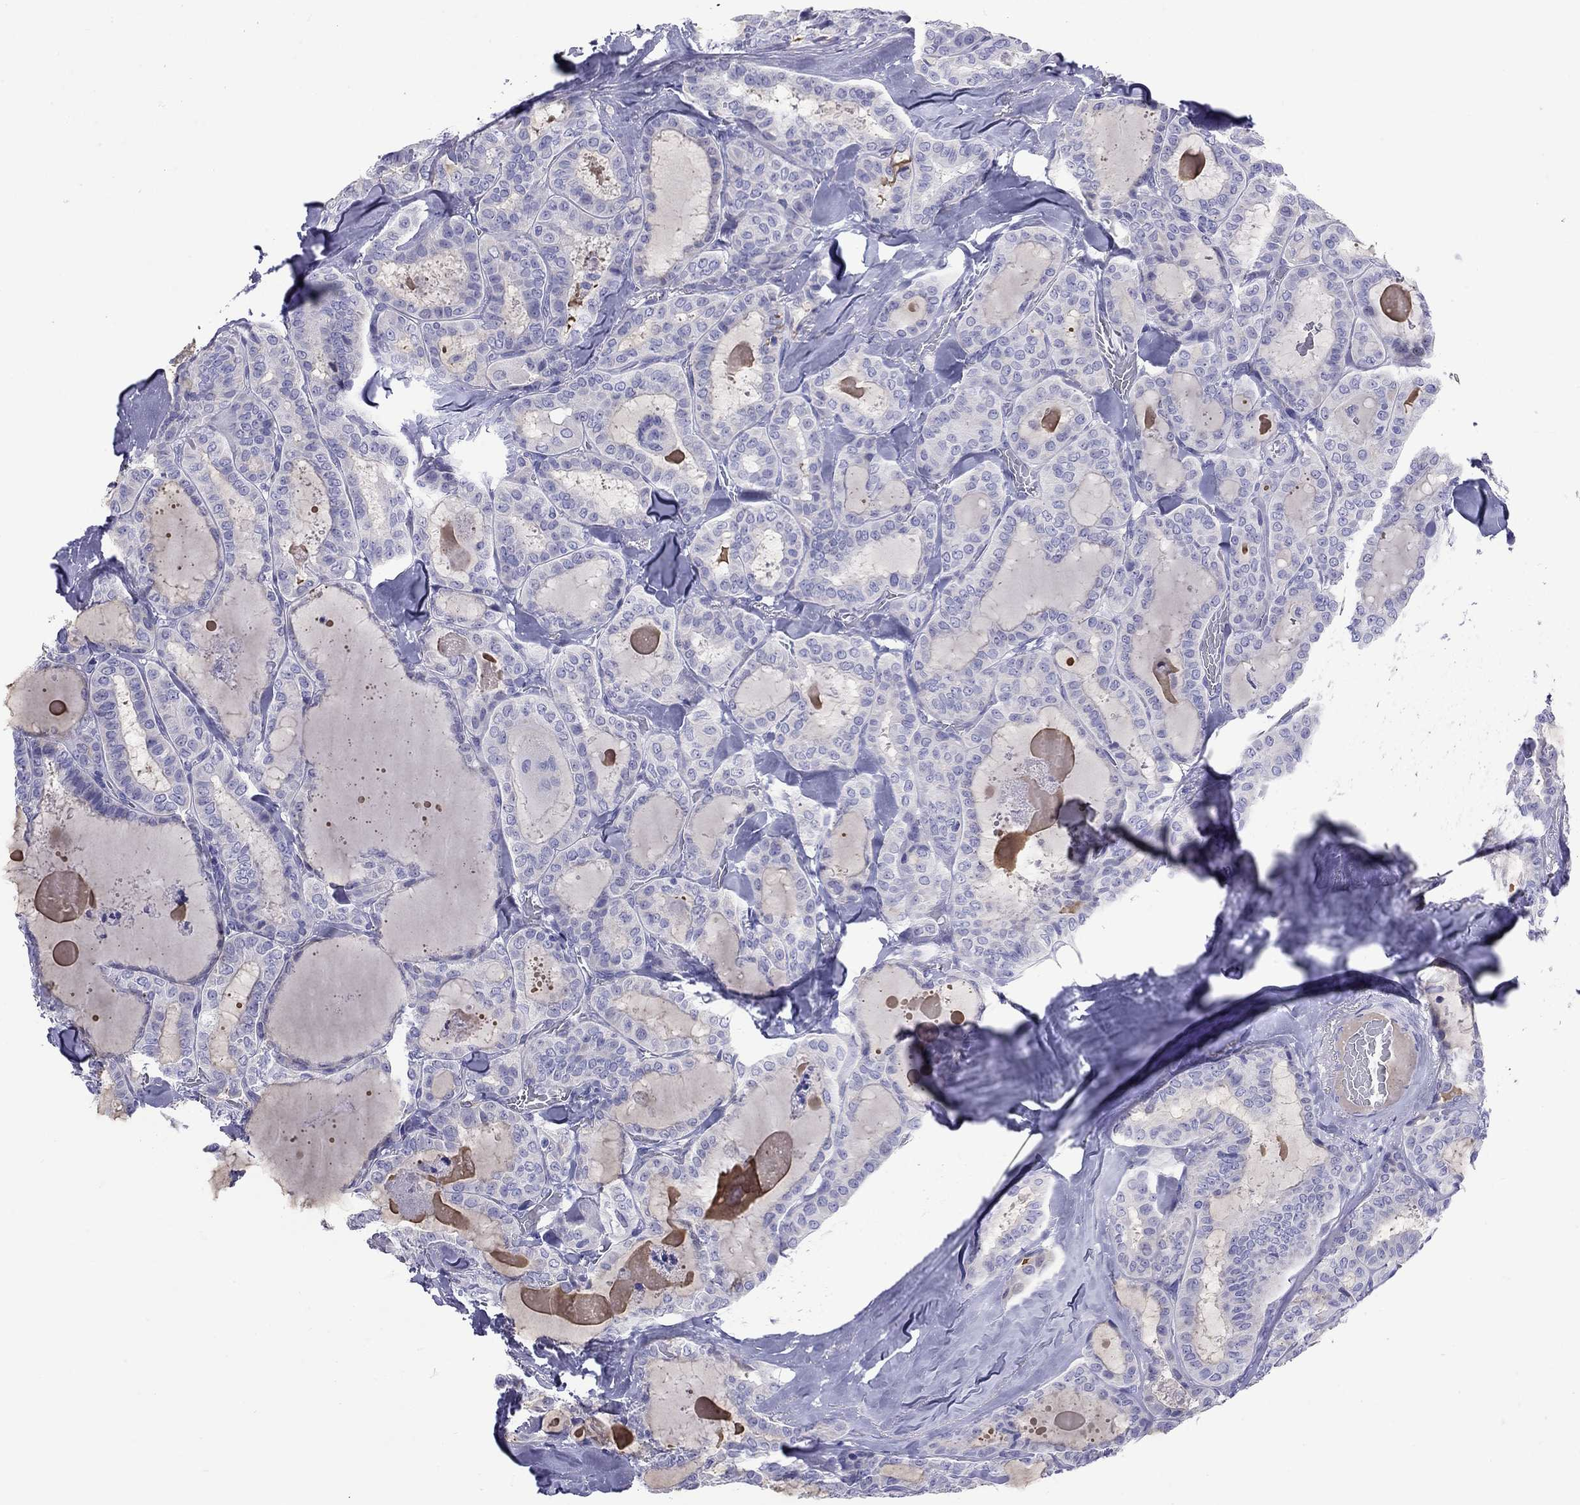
{"staining": {"intensity": "negative", "quantity": "none", "location": "none"}, "tissue": "thyroid cancer", "cell_type": "Tumor cells", "image_type": "cancer", "snomed": [{"axis": "morphology", "description": "Papillary adenocarcinoma, NOS"}, {"axis": "topography", "description": "Thyroid gland"}], "caption": "Thyroid cancer was stained to show a protein in brown. There is no significant staining in tumor cells.", "gene": "CMYA5", "patient": {"sex": "female", "age": 39}}